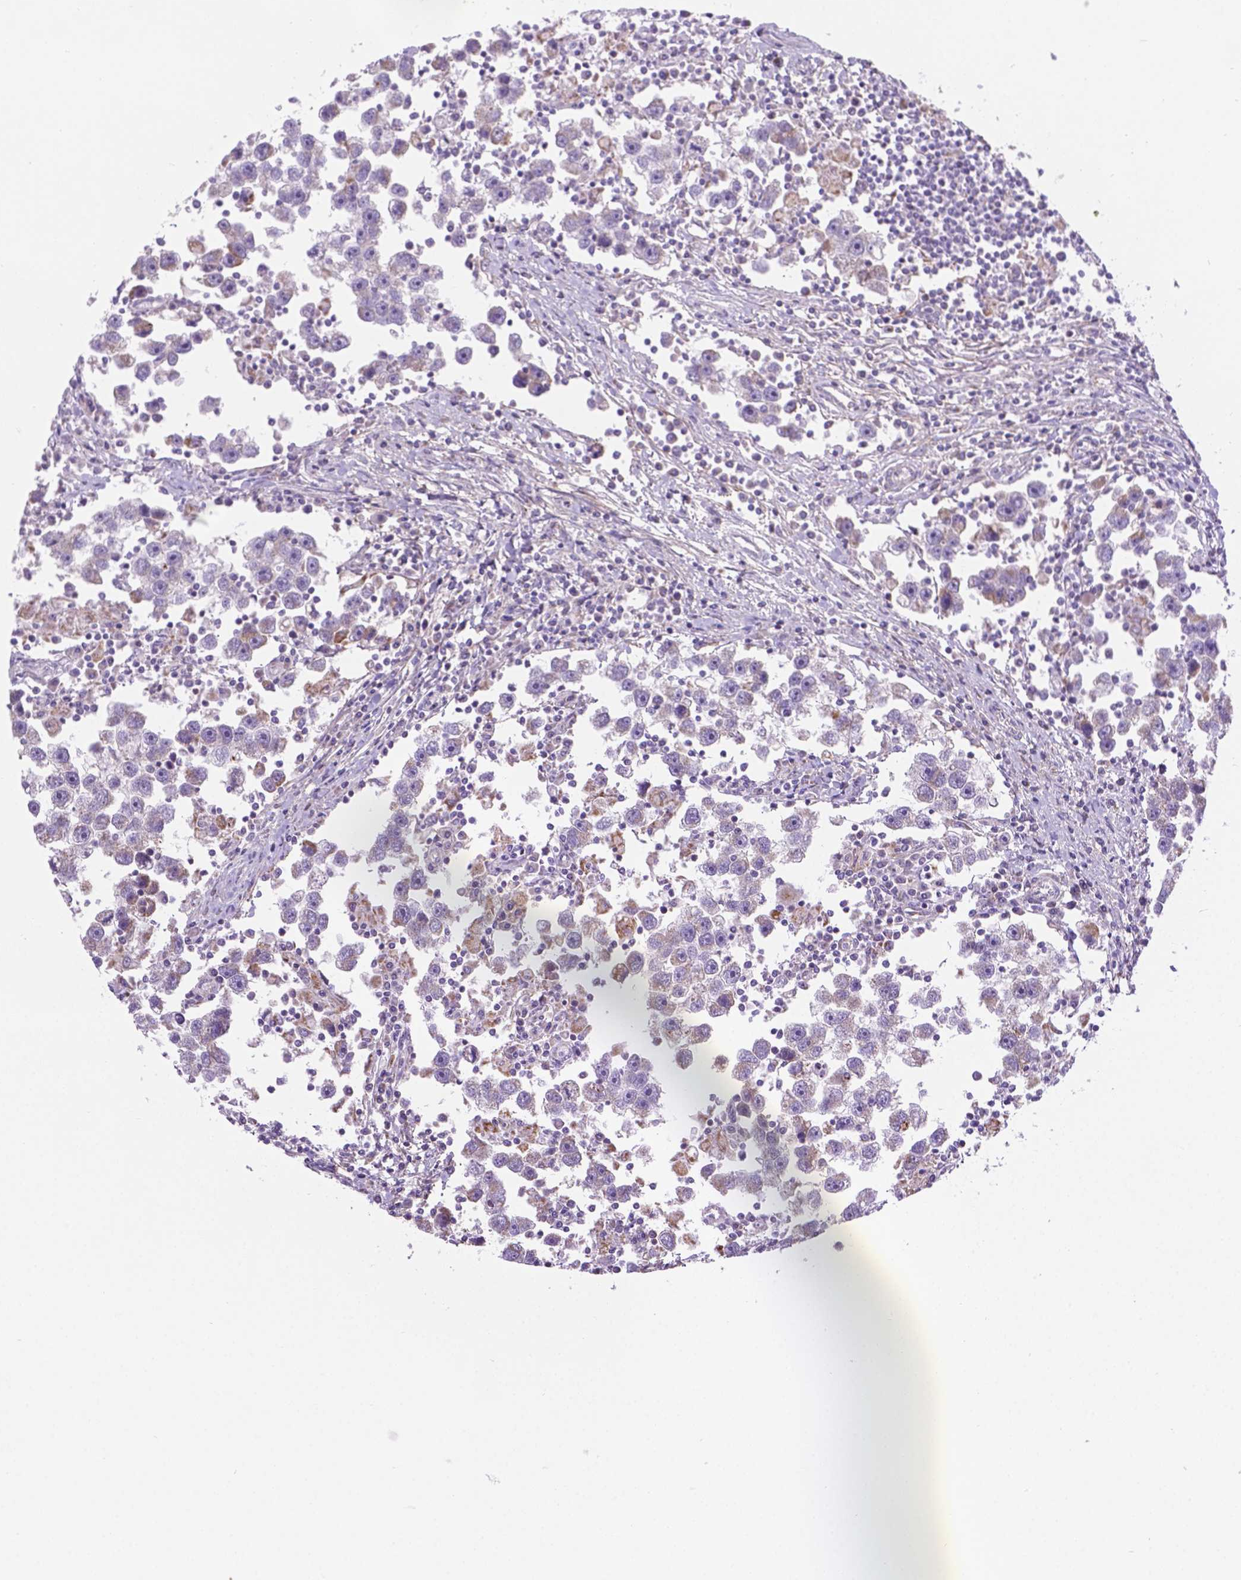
{"staining": {"intensity": "moderate", "quantity": "<25%", "location": "cytoplasmic/membranous"}, "tissue": "testis cancer", "cell_type": "Tumor cells", "image_type": "cancer", "snomed": [{"axis": "morphology", "description": "Seminoma, NOS"}, {"axis": "topography", "description": "Testis"}], "caption": "IHC of testis cancer shows low levels of moderate cytoplasmic/membranous staining in about <25% of tumor cells.", "gene": "CSPG5", "patient": {"sex": "male", "age": 30}}